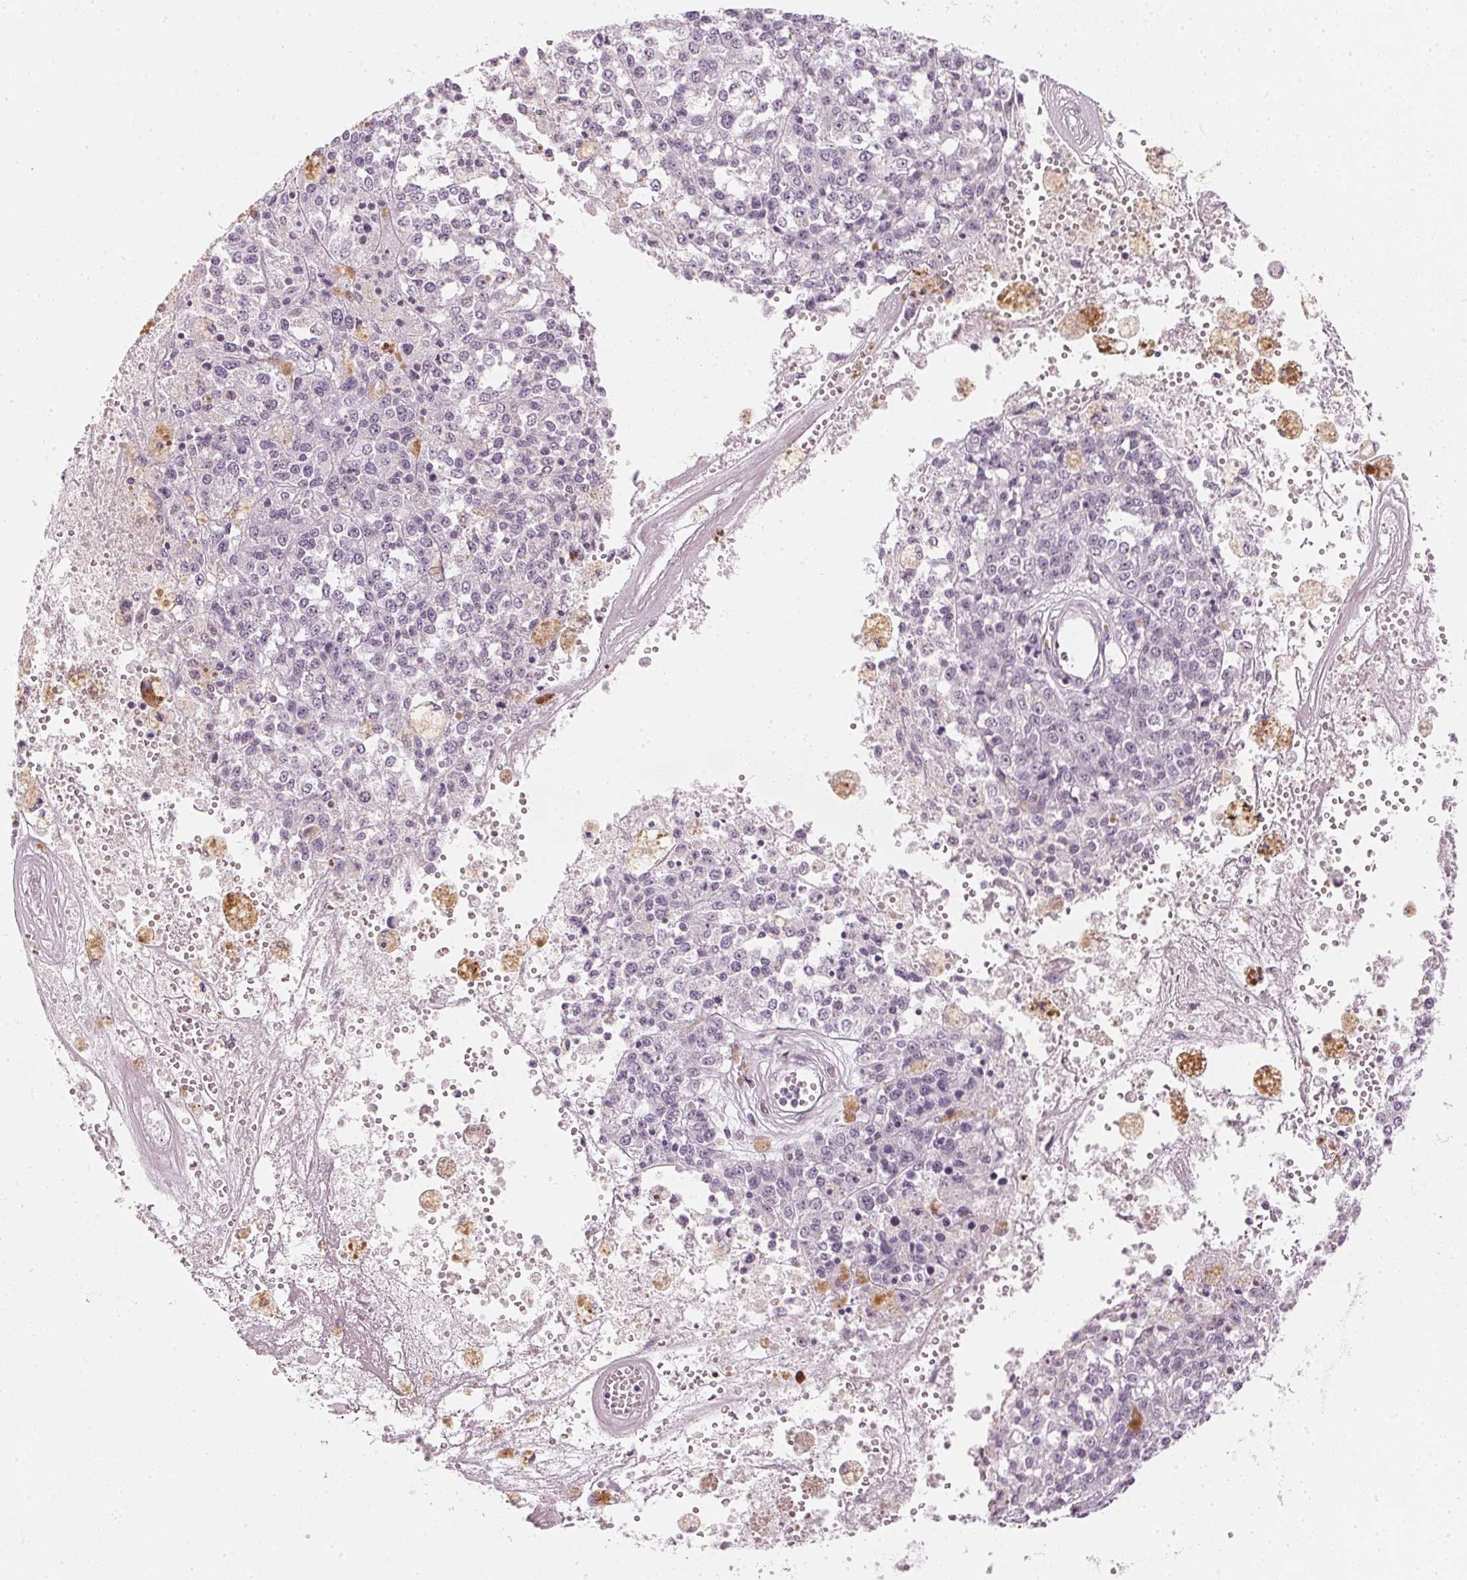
{"staining": {"intensity": "negative", "quantity": "none", "location": "none"}, "tissue": "melanoma", "cell_type": "Tumor cells", "image_type": "cancer", "snomed": [{"axis": "morphology", "description": "Malignant melanoma, Metastatic site"}, {"axis": "topography", "description": "Lymph node"}], "caption": "IHC image of melanoma stained for a protein (brown), which shows no expression in tumor cells. The staining is performed using DAB (3,3'-diaminobenzidine) brown chromogen with nuclei counter-stained in using hematoxylin.", "gene": "APLP1", "patient": {"sex": "female", "age": 64}}